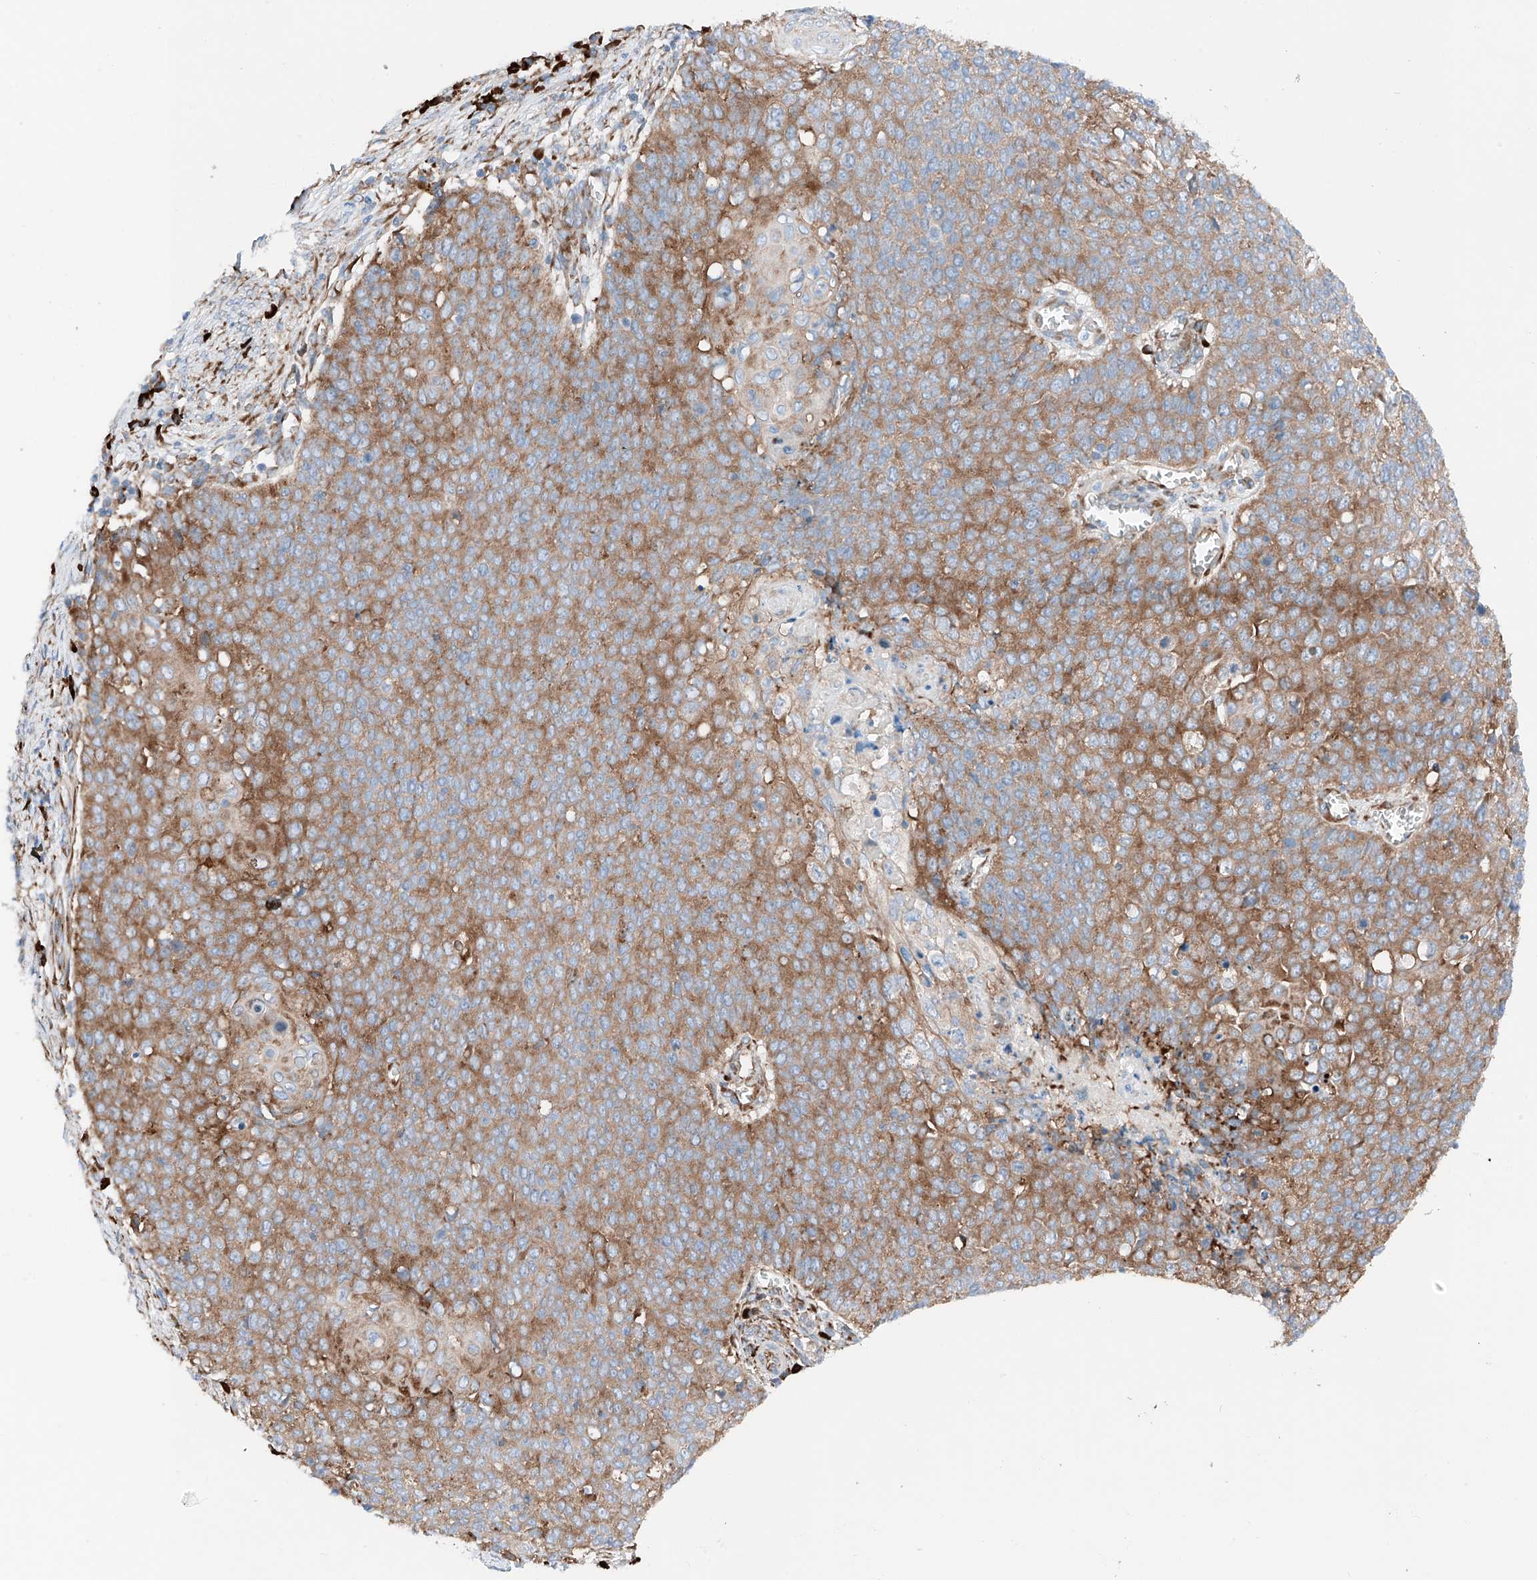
{"staining": {"intensity": "moderate", "quantity": ">75%", "location": "cytoplasmic/membranous"}, "tissue": "cervical cancer", "cell_type": "Tumor cells", "image_type": "cancer", "snomed": [{"axis": "morphology", "description": "Squamous cell carcinoma, NOS"}, {"axis": "topography", "description": "Cervix"}], "caption": "A photomicrograph of human cervical cancer stained for a protein reveals moderate cytoplasmic/membranous brown staining in tumor cells. (DAB (3,3'-diaminobenzidine) IHC with brightfield microscopy, high magnification).", "gene": "CRELD1", "patient": {"sex": "female", "age": 39}}